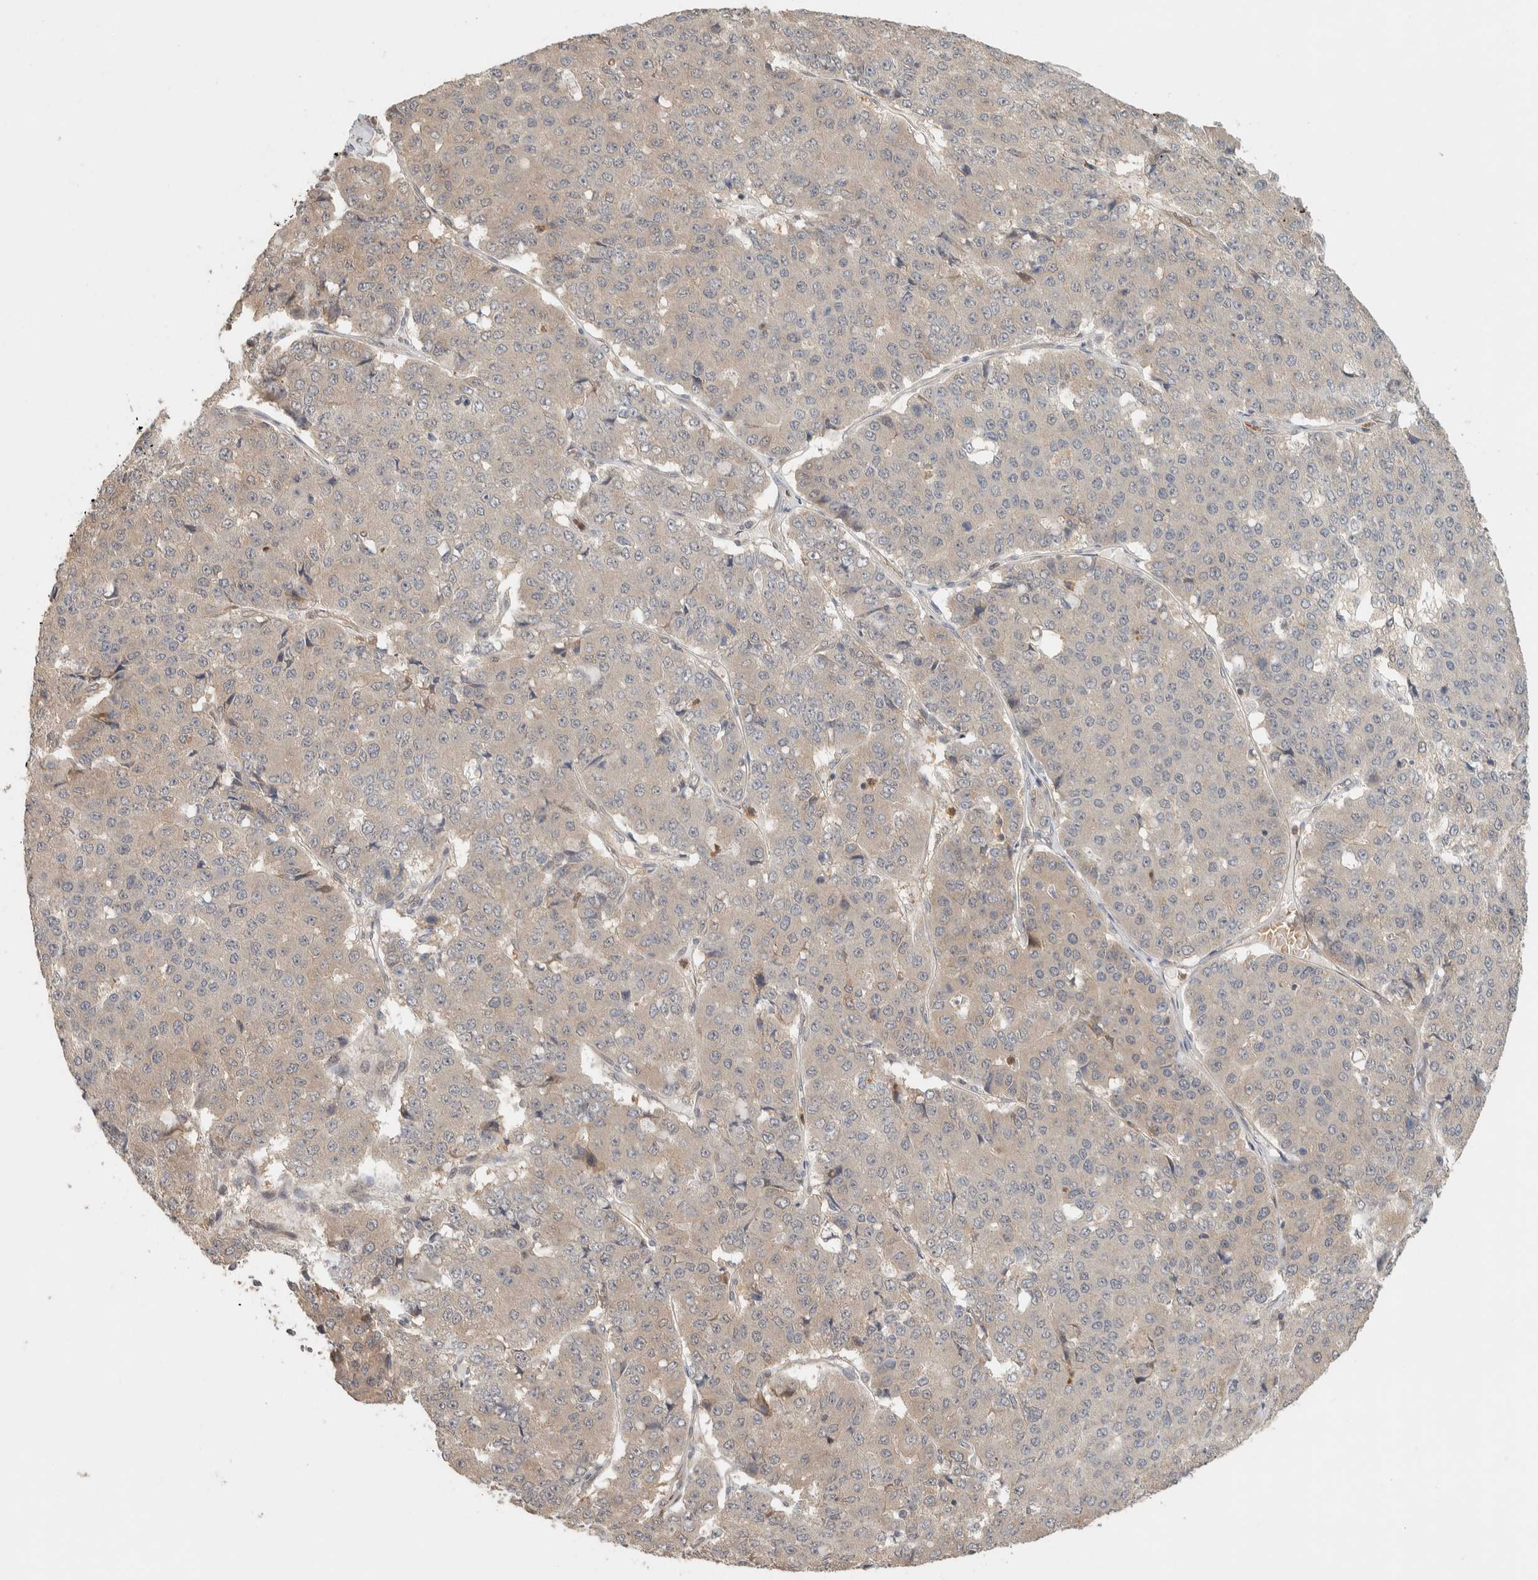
{"staining": {"intensity": "negative", "quantity": "none", "location": "none"}, "tissue": "pancreatic cancer", "cell_type": "Tumor cells", "image_type": "cancer", "snomed": [{"axis": "morphology", "description": "Adenocarcinoma, NOS"}, {"axis": "topography", "description": "Pancreas"}], "caption": "Pancreatic cancer was stained to show a protein in brown. There is no significant positivity in tumor cells.", "gene": "ADSS2", "patient": {"sex": "male", "age": 50}}